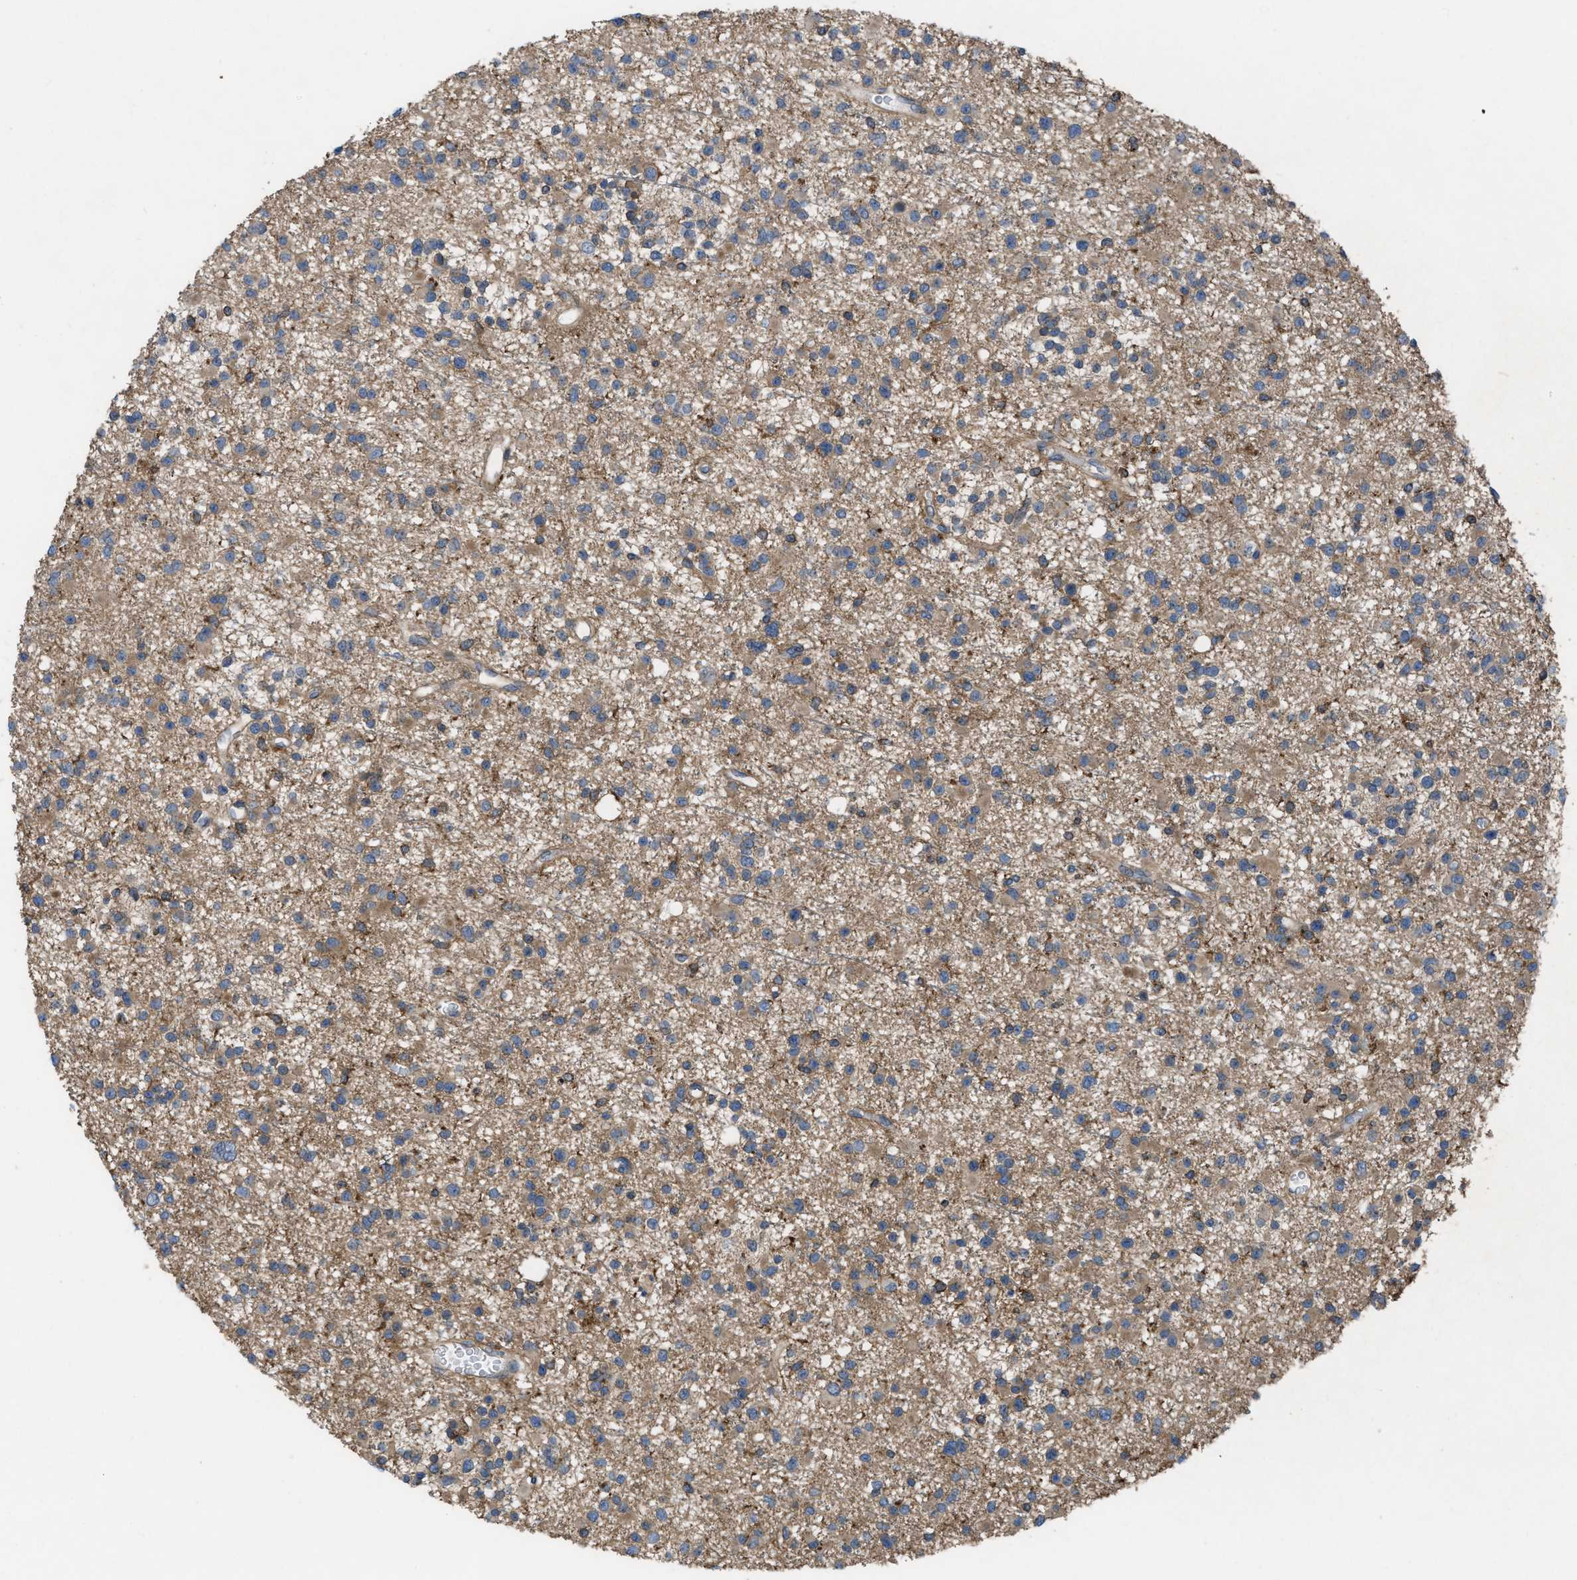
{"staining": {"intensity": "moderate", "quantity": ">75%", "location": "cytoplasmic/membranous"}, "tissue": "glioma", "cell_type": "Tumor cells", "image_type": "cancer", "snomed": [{"axis": "morphology", "description": "Glioma, malignant, Low grade"}, {"axis": "topography", "description": "Brain"}], "caption": "The image demonstrates a brown stain indicating the presence of a protein in the cytoplasmic/membranous of tumor cells in malignant glioma (low-grade). The staining was performed using DAB to visualize the protein expression in brown, while the nuclei were stained in blue with hematoxylin (Magnification: 20x).", "gene": "MYO18A", "patient": {"sex": "female", "age": 22}}